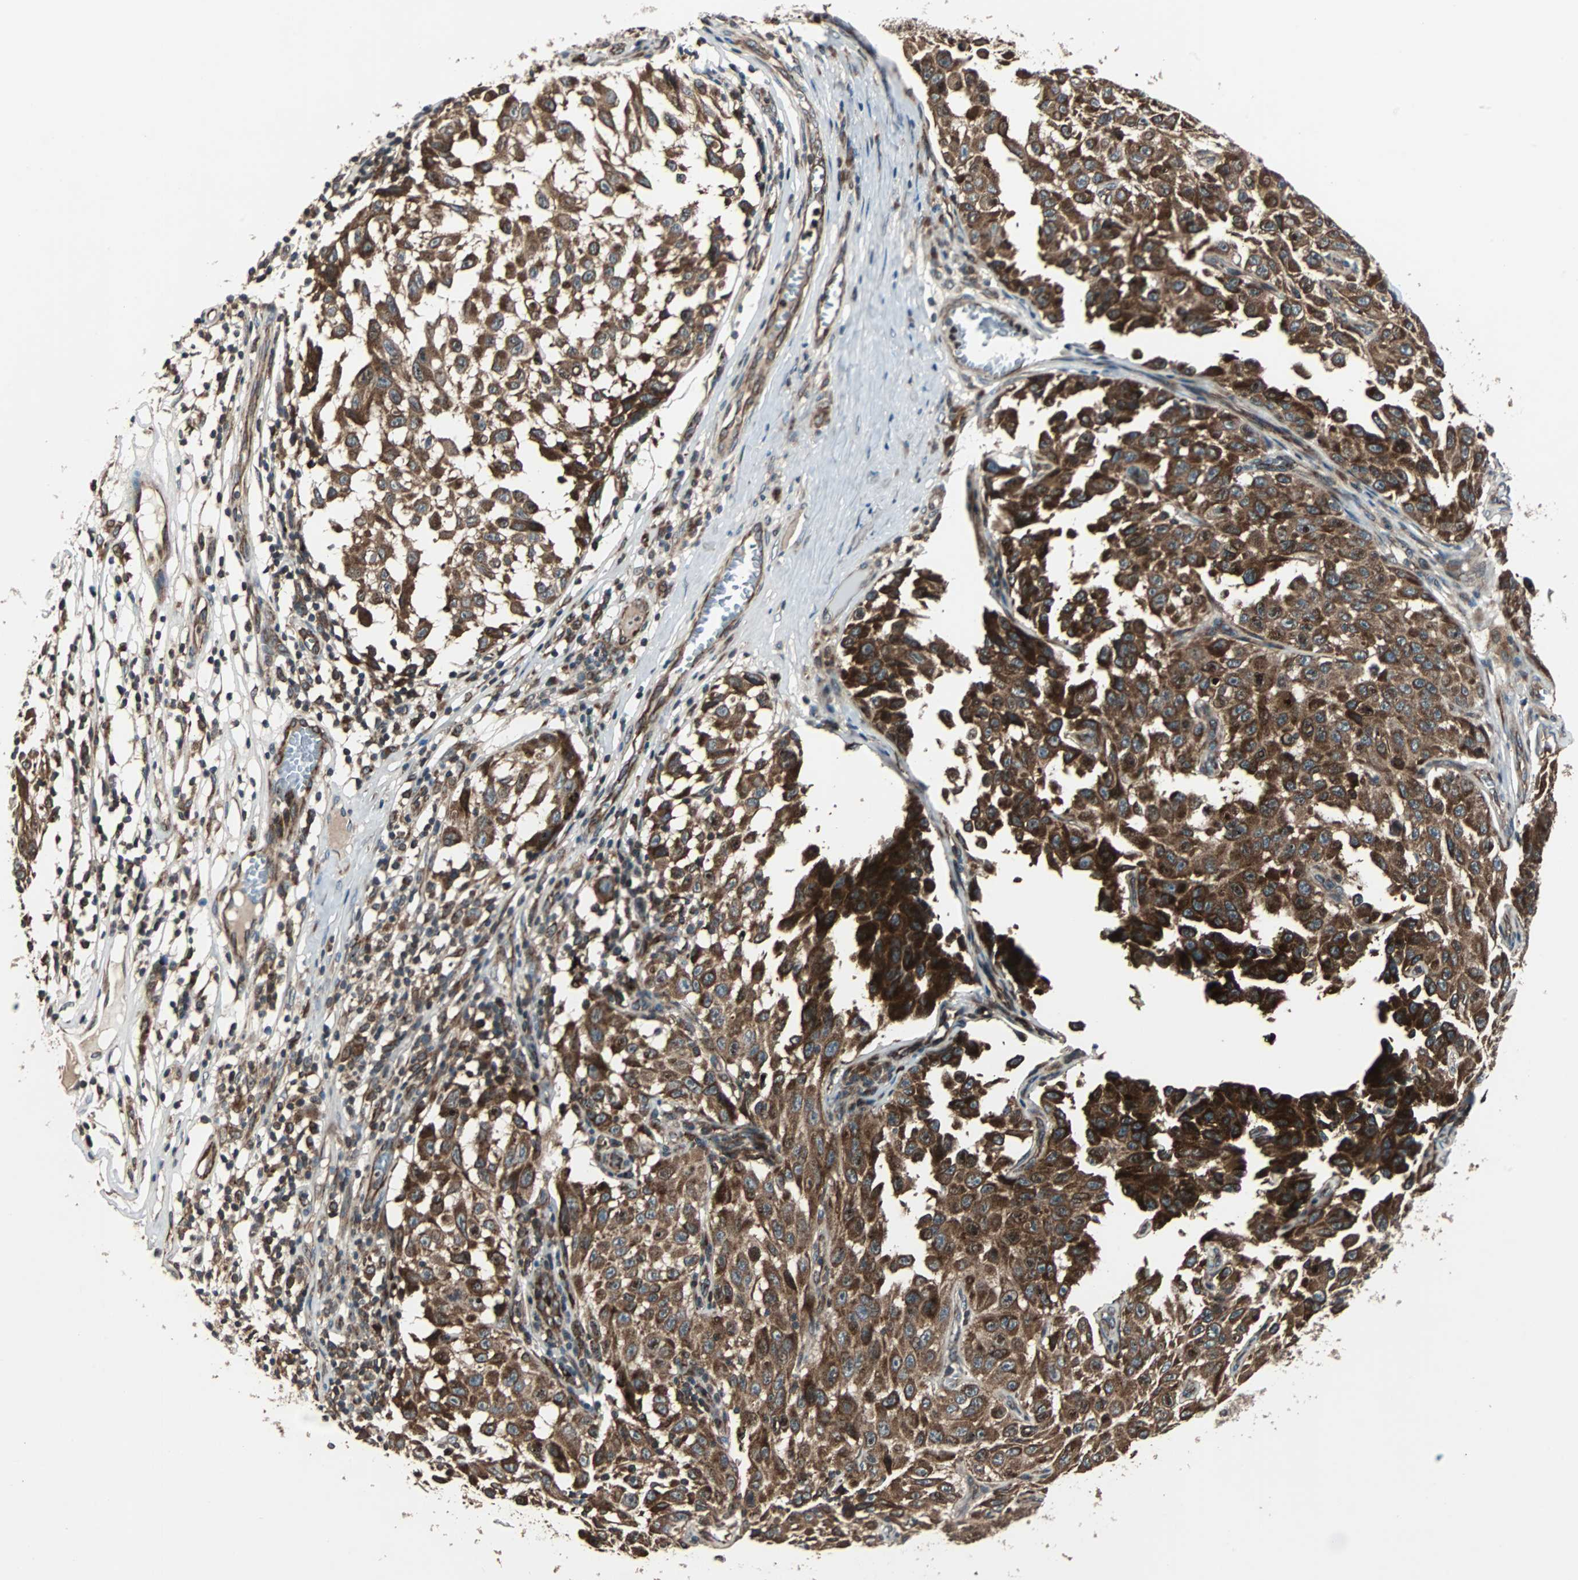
{"staining": {"intensity": "strong", "quantity": ">75%", "location": "cytoplasmic/membranous"}, "tissue": "melanoma", "cell_type": "Tumor cells", "image_type": "cancer", "snomed": [{"axis": "morphology", "description": "Malignant melanoma, NOS"}, {"axis": "topography", "description": "Skin"}], "caption": "High-power microscopy captured an immunohistochemistry (IHC) image of malignant melanoma, revealing strong cytoplasmic/membranous staining in approximately >75% of tumor cells.", "gene": "RAB7A", "patient": {"sex": "male", "age": 30}}